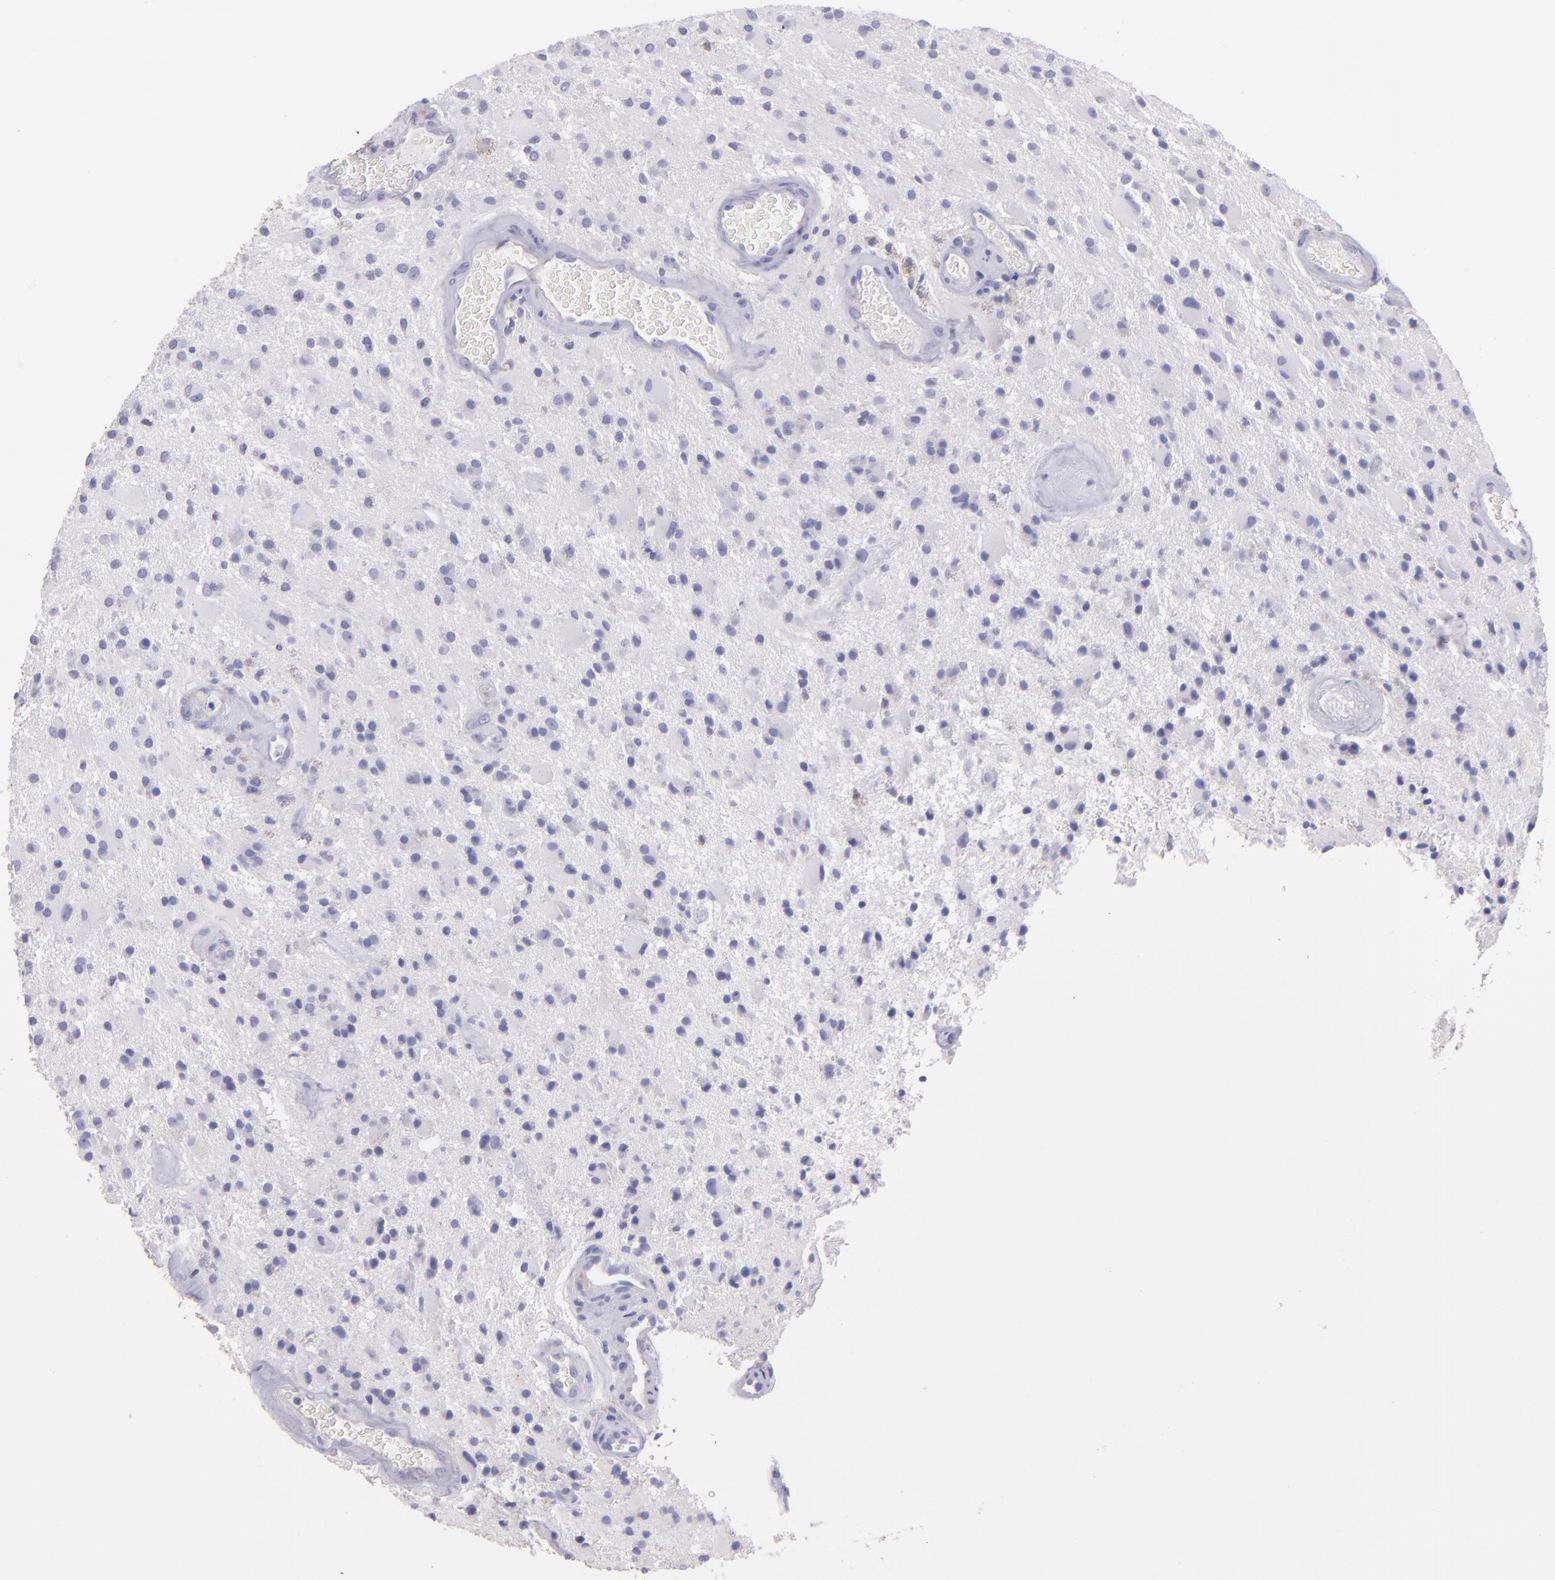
{"staining": {"intensity": "negative", "quantity": "none", "location": "none"}, "tissue": "glioma", "cell_type": "Tumor cells", "image_type": "cancer", "snomed": [{"axis": "morphology", "description": "Glioma, malignant, Low grade"}, {"axis": "topography", "description": "Brain"}], "caption": "DAB (3,3'-diaminobenzidine) immunohistochemical staining of glioma reveals no significant staining in tumor cells.", "gene": "TG", "patient": {"sex": "male", "age": 58}}